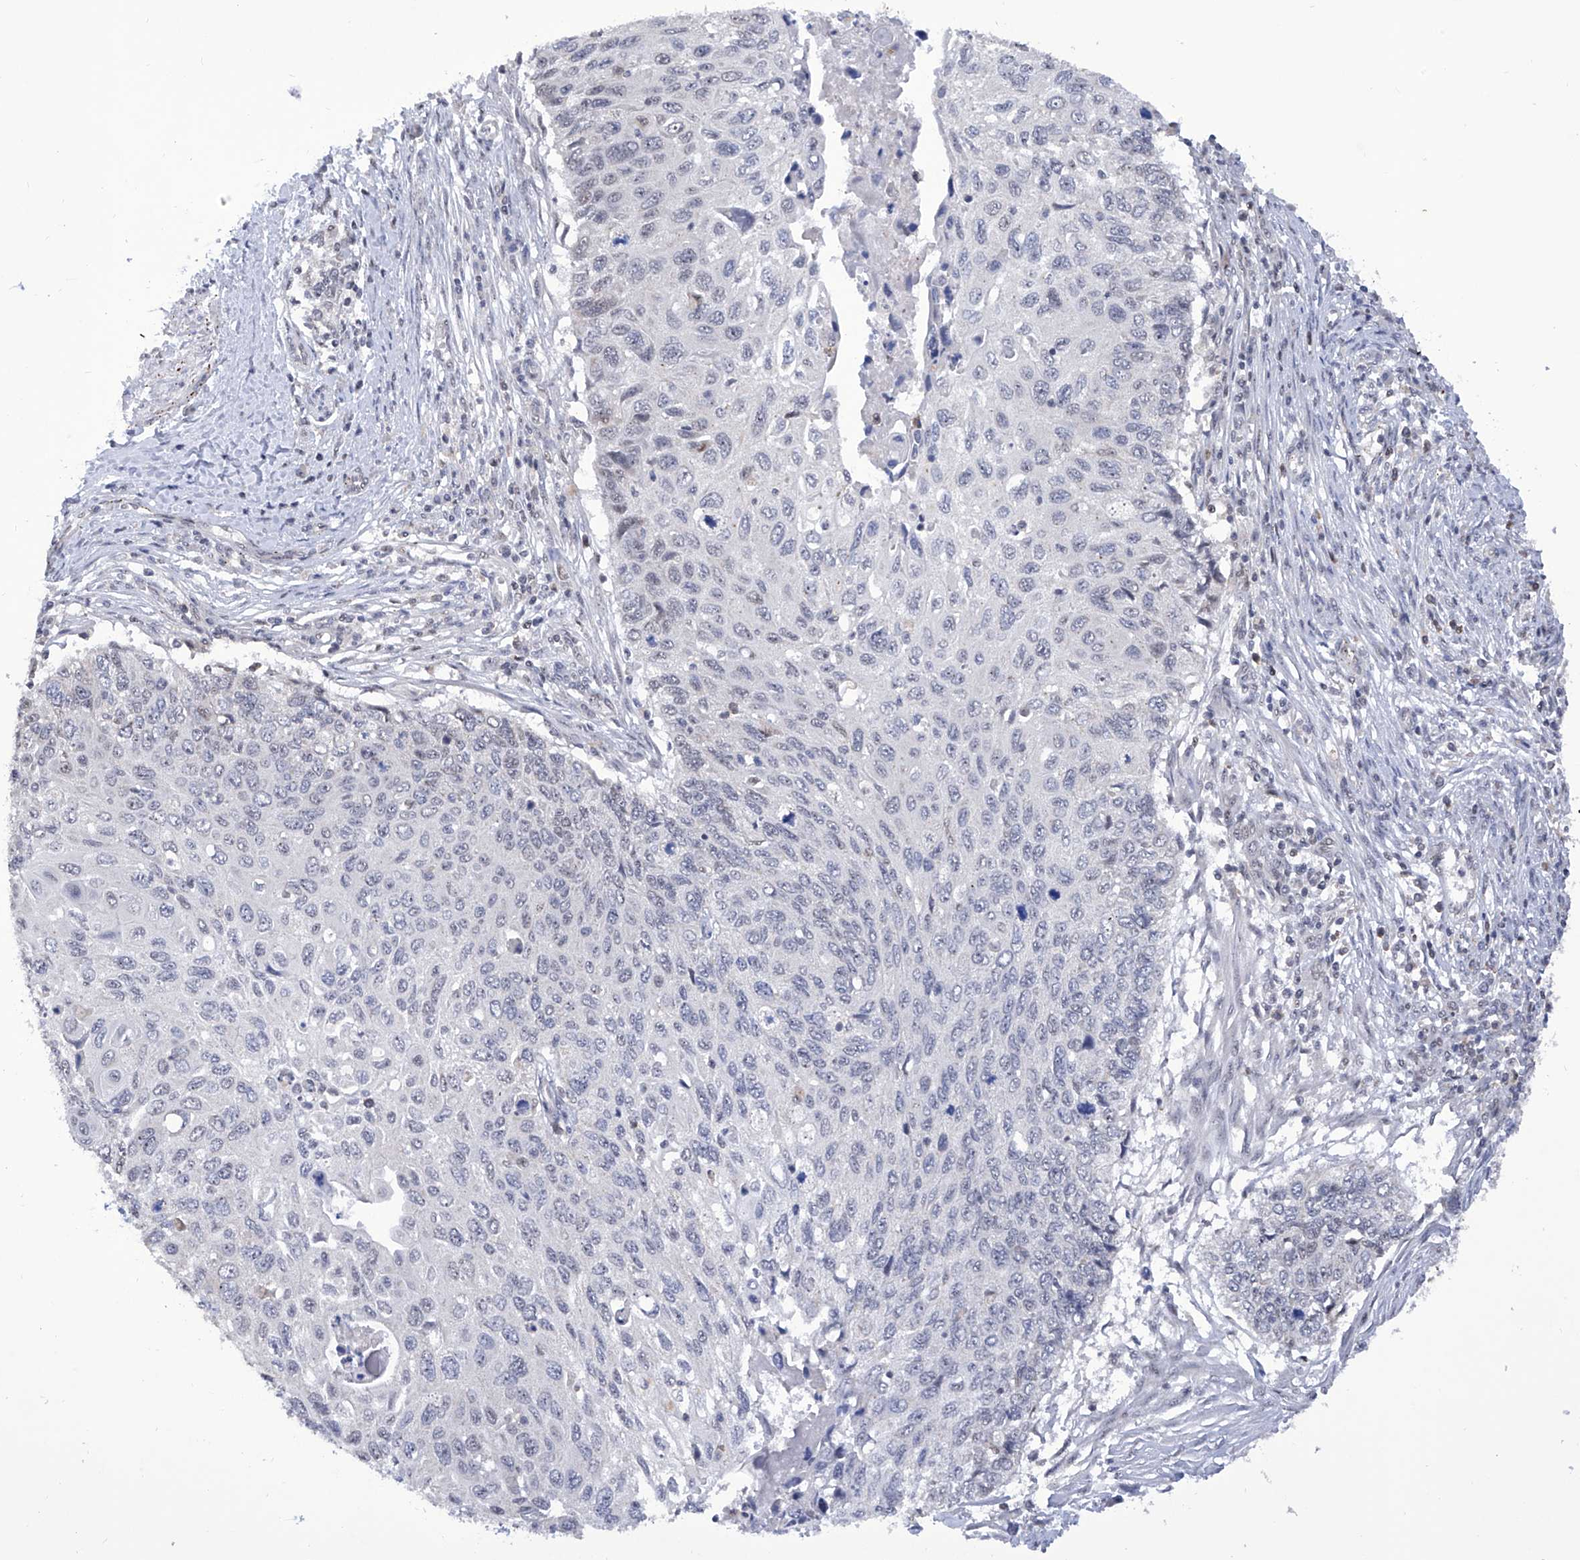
{"staining": {"intensity": "negative", "quantity": "none", "location": "none"}, "tissue": "cervical cancer", "cell_type": "Tumor cells", "image_type": "cancer", "snomed": [{"axis": "morphology", "description": "Squamous cell carcinoma, NOS"}, {"axis": "topography", "description": "Cervix"}], "caption": "This is an immunohistochemistry (IHC) photomicrograph of squamous cell carcinoma (cervical). There is no positivity in tumor cells.", "gene": "RAD54L", "patient": {"sex": "female", "age": 70}}